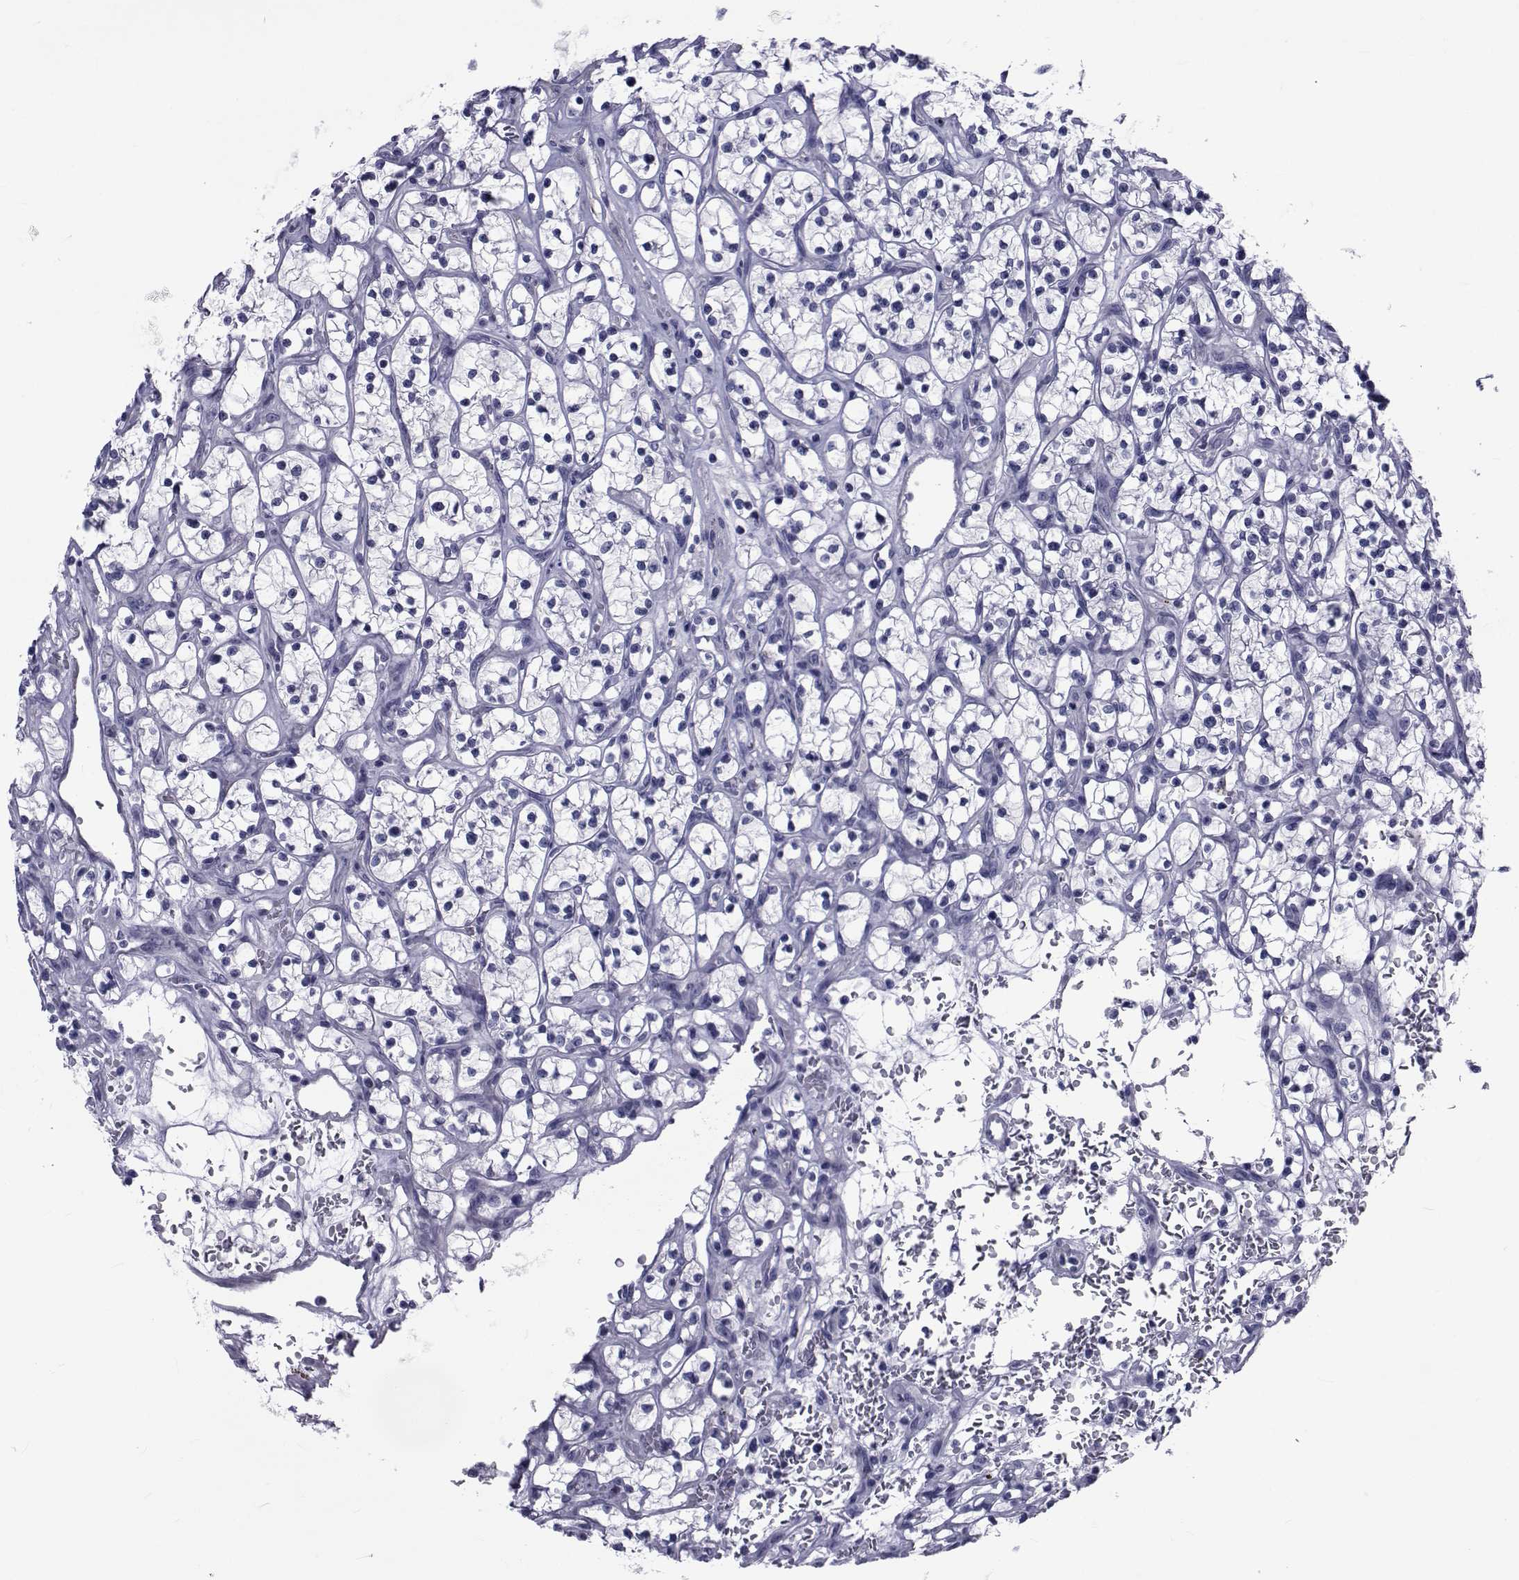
{"staining": {"intensity": "negative", "quantity": "none", "location": "none"}, "tissue": "renal cancer", "cell_type": "Tumor cells", "image_type": "cancer", "snomed": [{"axis": "morphology", "description": "Adenocarcinoma, NOS"}, {"axis": "topography", "description": "Kidney"}], "caption": "Human renal cancer stained for a protein using IHC exhibits no staining in tumor cells.", "gene": "GKAP1", "patient": {"sex": "female", "age": 64}}